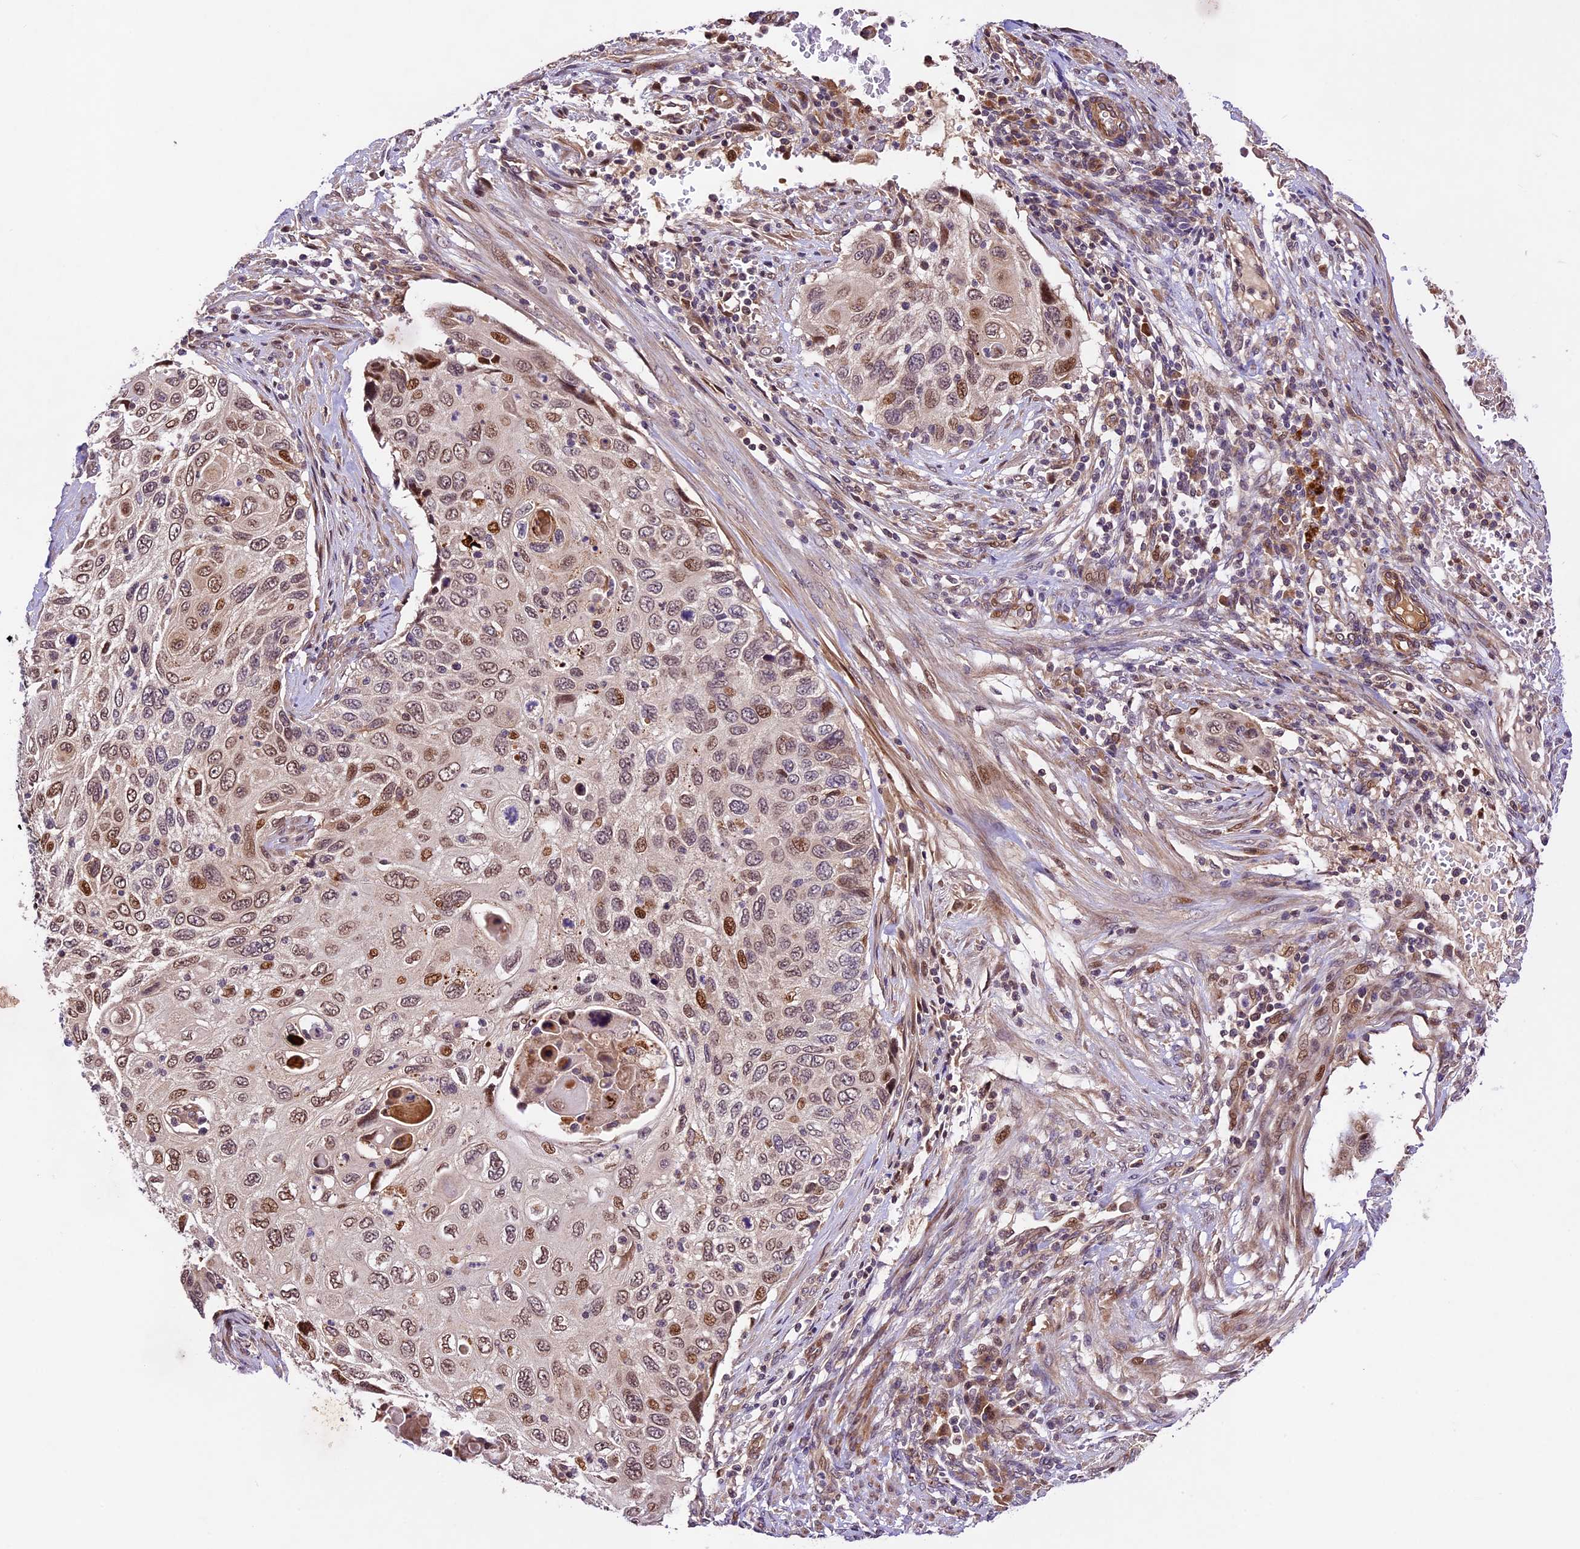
{"staining": {"intensity": "moderate", "quantity": "<25%", "location": "nuclear"}, "tissue": "cervical cancer", "cell_type": "Tumor cells", "image_type": "cancer", "snomed": [{"axis": "morphology", "description": "Squamous cell carcinoma, NOS"}, {"axis": "topography", "description": "Cervix"}], "caption": "A histopathology image showing moderate nuclear positivity in approximately <25% of tumor cells in squamous cell carcinoma (cervical), as visualized by brown immunohistochemical staining.", "gene": "CCSER1", "patient": {"sex": "female", "age": 70}}